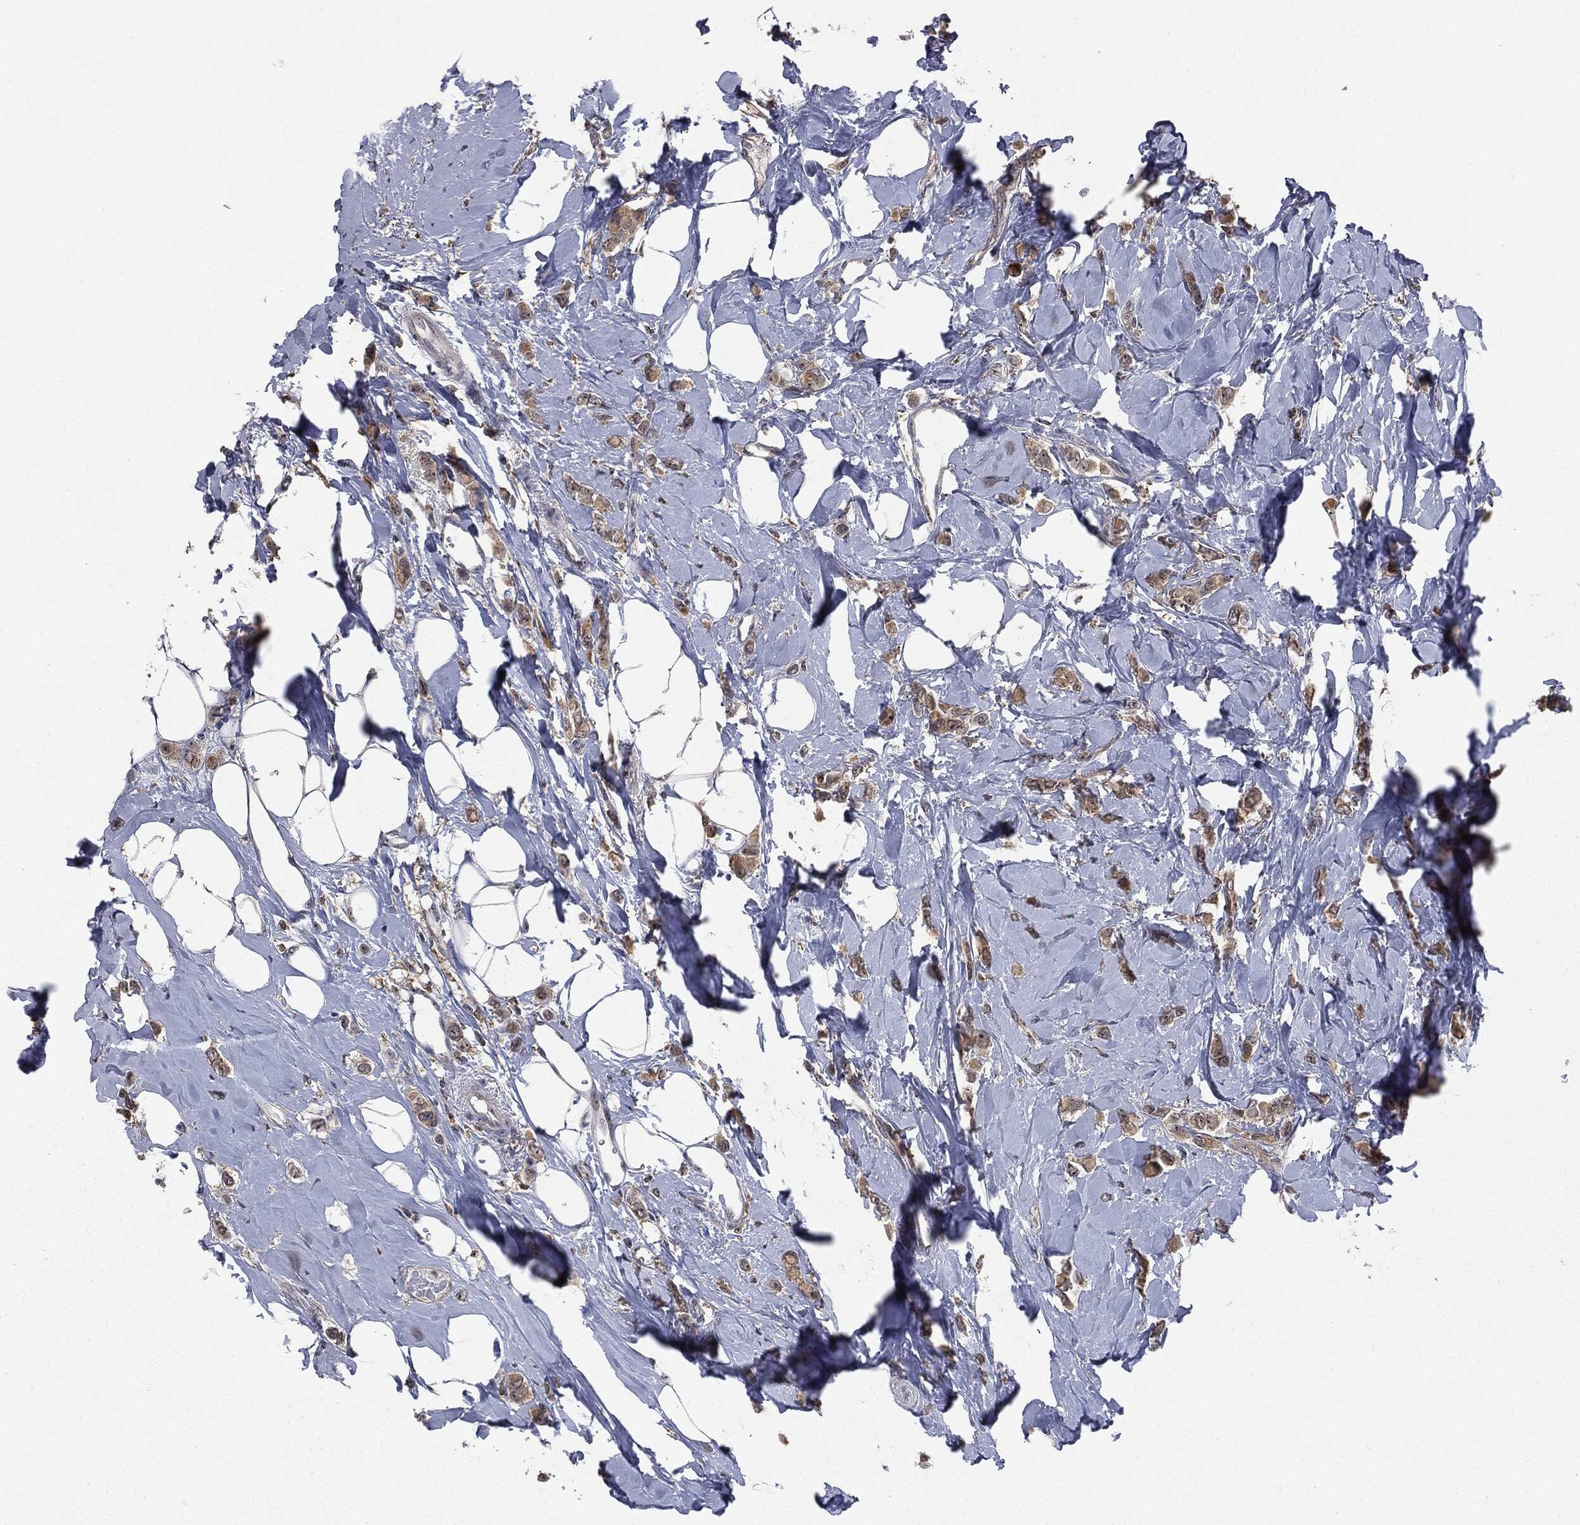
{"staining": {"intensity": "weak", "quantity": ">75%", "location": "cytoplasmic/membranous"}, "tissue": "breast cancer", "cell_type": "Tumor cells", "image_type": "cancer", "snomed": [{"axis": "morphology", "description": "Lobular carcinoma"}, {"axis": "topography", "description": "Breast"}], "caption": "Breast cancer (lobular carcinoma) stained with a protein marker exhibits weak staining in tumor cells.", "gene": "TRMT1L", "patient": {"sex": "female", "age": 66}}